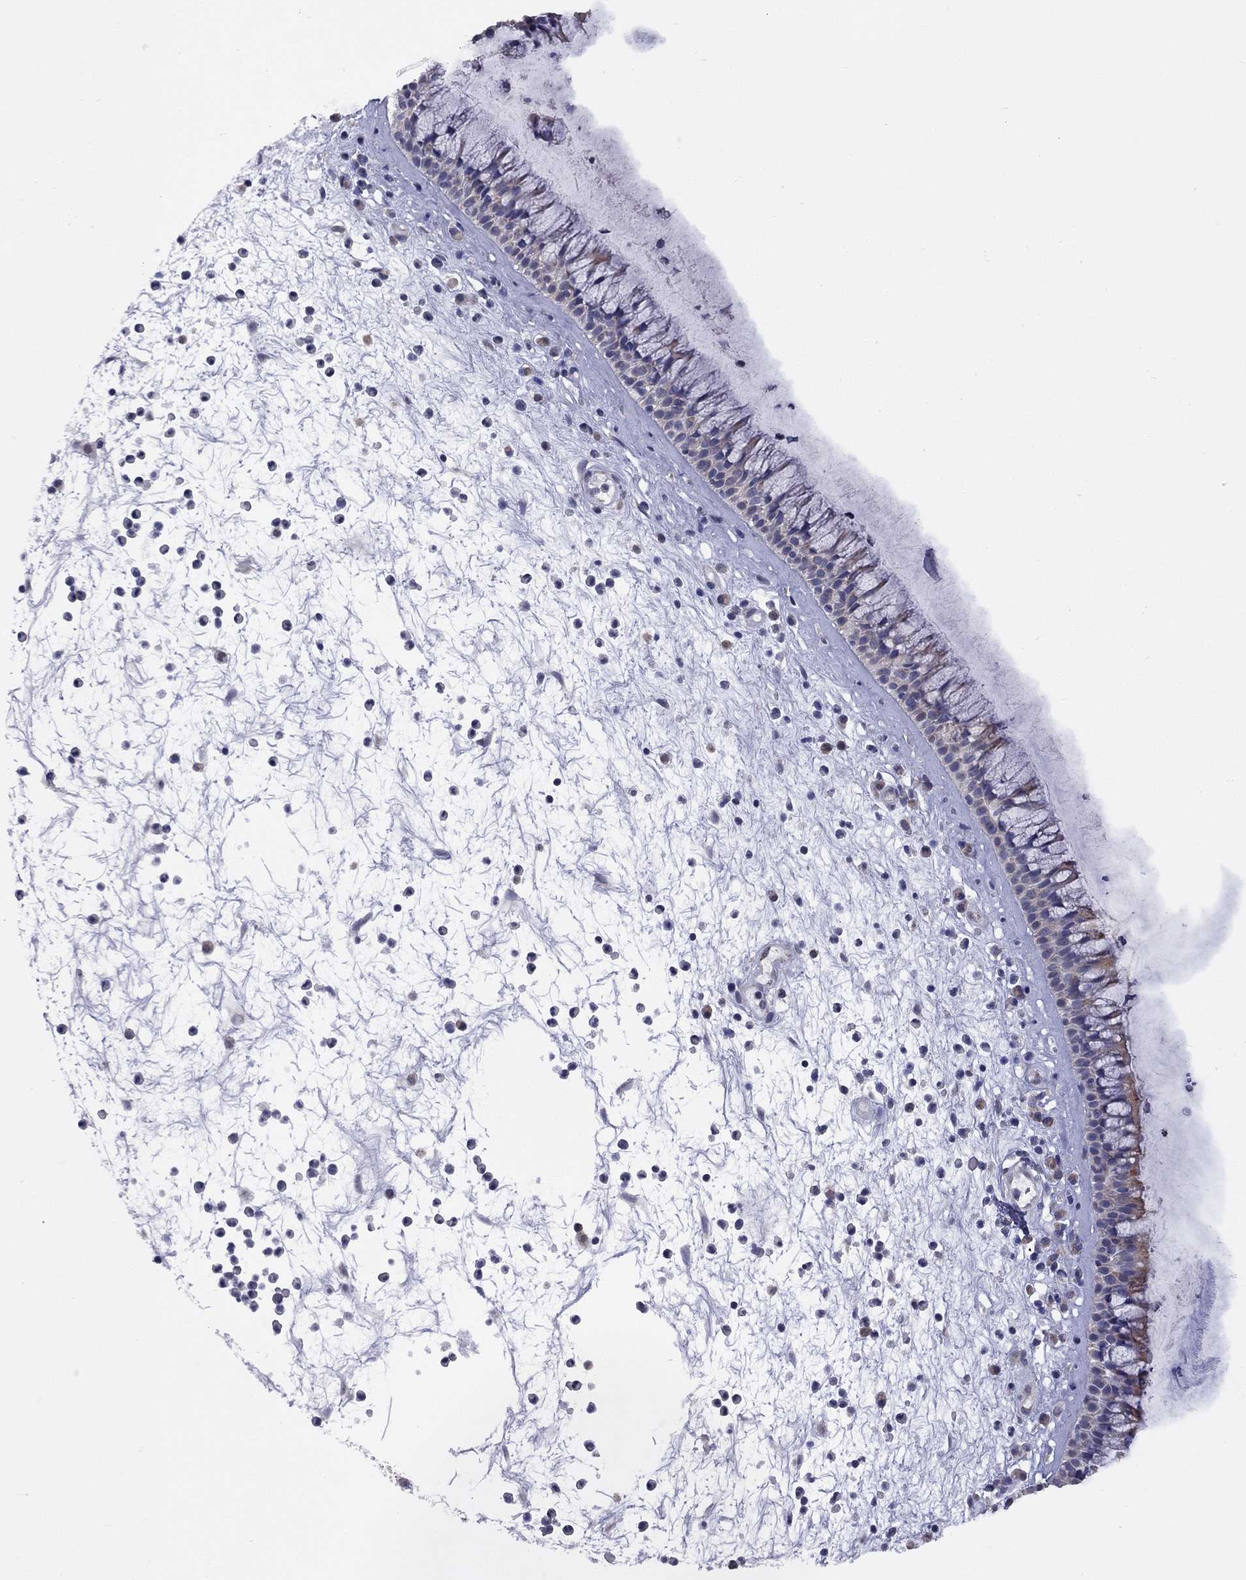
{"staining": {"intensity": "moderate", "quantity": "<25%", "location": "cytoplasmic/membranous"}, "tissue": "nasopharynx", "cell_type": "Respiratory epithelial cells", "image_type": "normal", "snomed": [{"axis": "morphology", "description": "Normal tissue, NOS"}, {"axis": "topography", "description": "Nasopharynx"}], "caption": "Respiratory epithelial cells show low levels of moderate cytoplasmic/membranous expression in approximately <25% of cells in benign human nasopharynx.", "gene": "NDUFB1", "patient": {"sex": "male", "age": 77}}